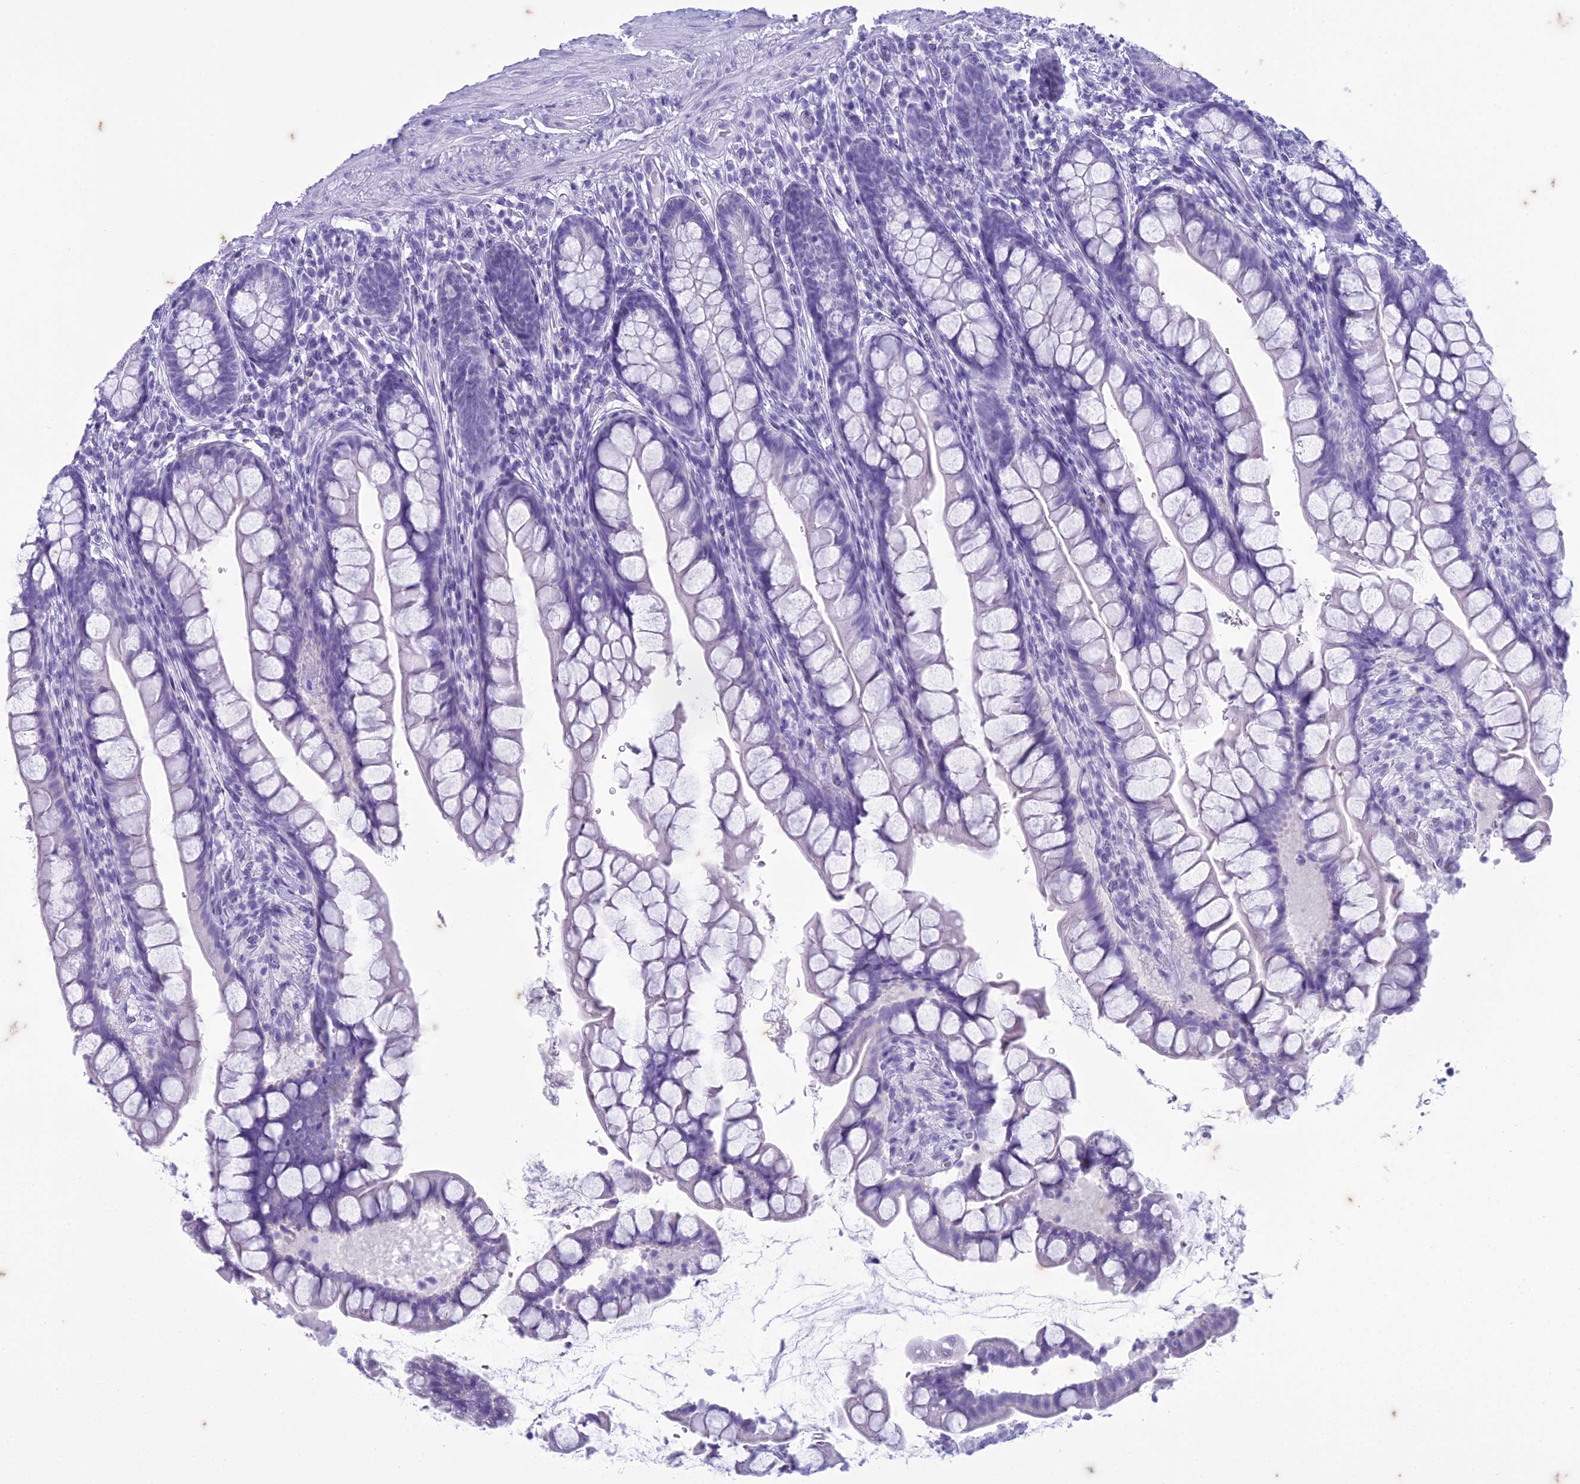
{"staining": {"intensity": "negative", "quantity": "none", "location": "none"}, "tissue": "small intestine", "cell_type": "Glandular cells", "image_type": "normal", "snomed": [{"axis": "morphology", "description": "Normal tissue, NOS"}, {"axis": "topography", "description": "Small intestine"}], "caption": "Immunohistochemical staining of normal human small intestine reveals no significant positivity in glandular cells. (IHC, brightfield microscopy, high magnification).", "gene": "HMGB4", "patient": {"sex": "male", "age": 70}}